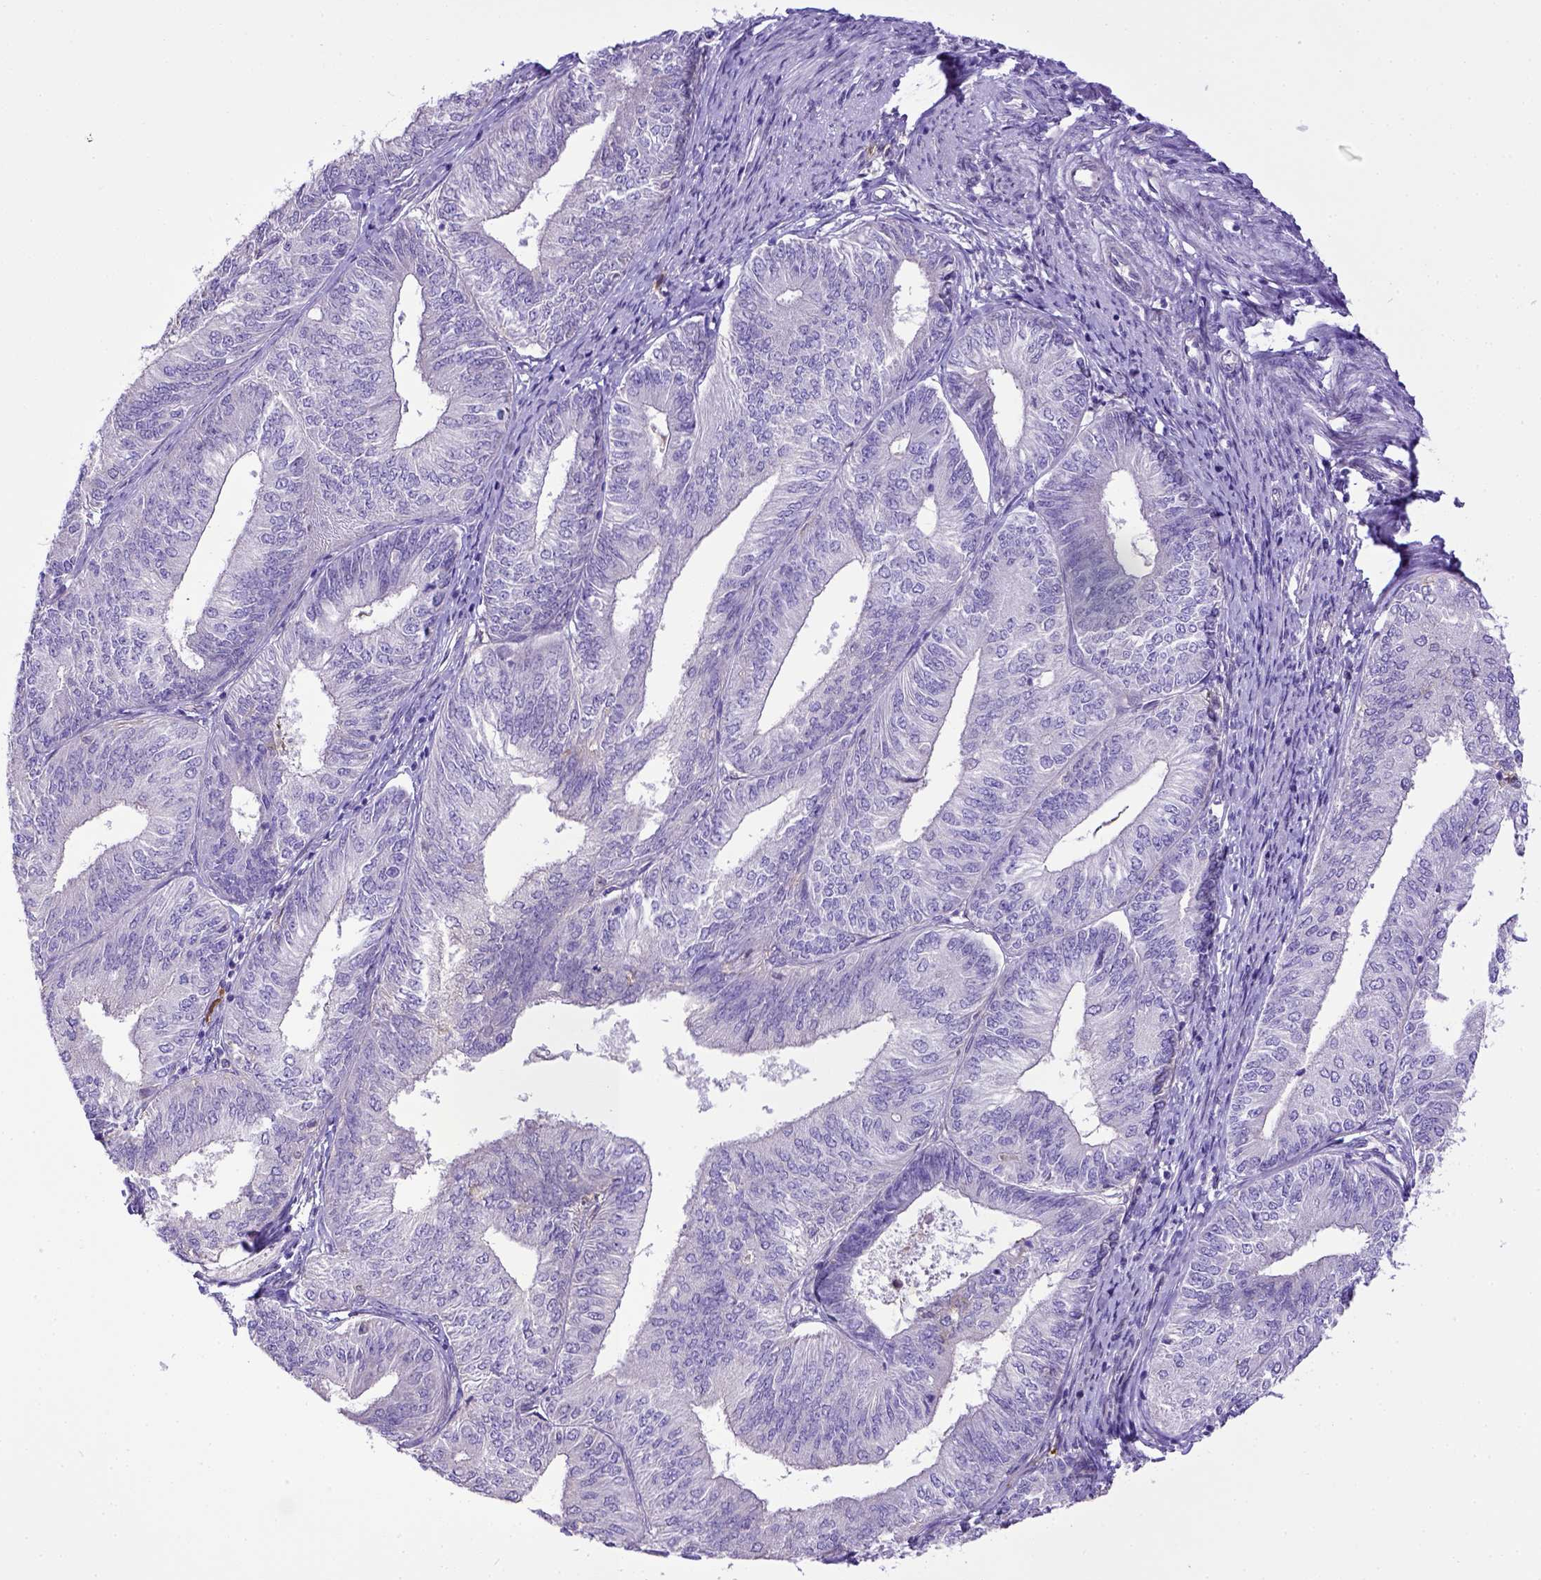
{"staining": {"intensity": "negative", "quantity": "none", "location": "none"}, "tissue": "endometrial cancer", "cell_type": "Tumor cells", "image_type": "cancer", "snomed": [{"axis": "morphology", "description": "Adenocarcinoma, NOS"}, {"axis": "topography", "description": "Endometrium"}], "caption": "Immunohistochemistry (IHC) photomicrograph of human endometrial adenocarcinoma stained for a protein (brown), which shows no expression in tumor cells.", "gene": "CD40", "patient": {"sex": "female", "age": 58}}